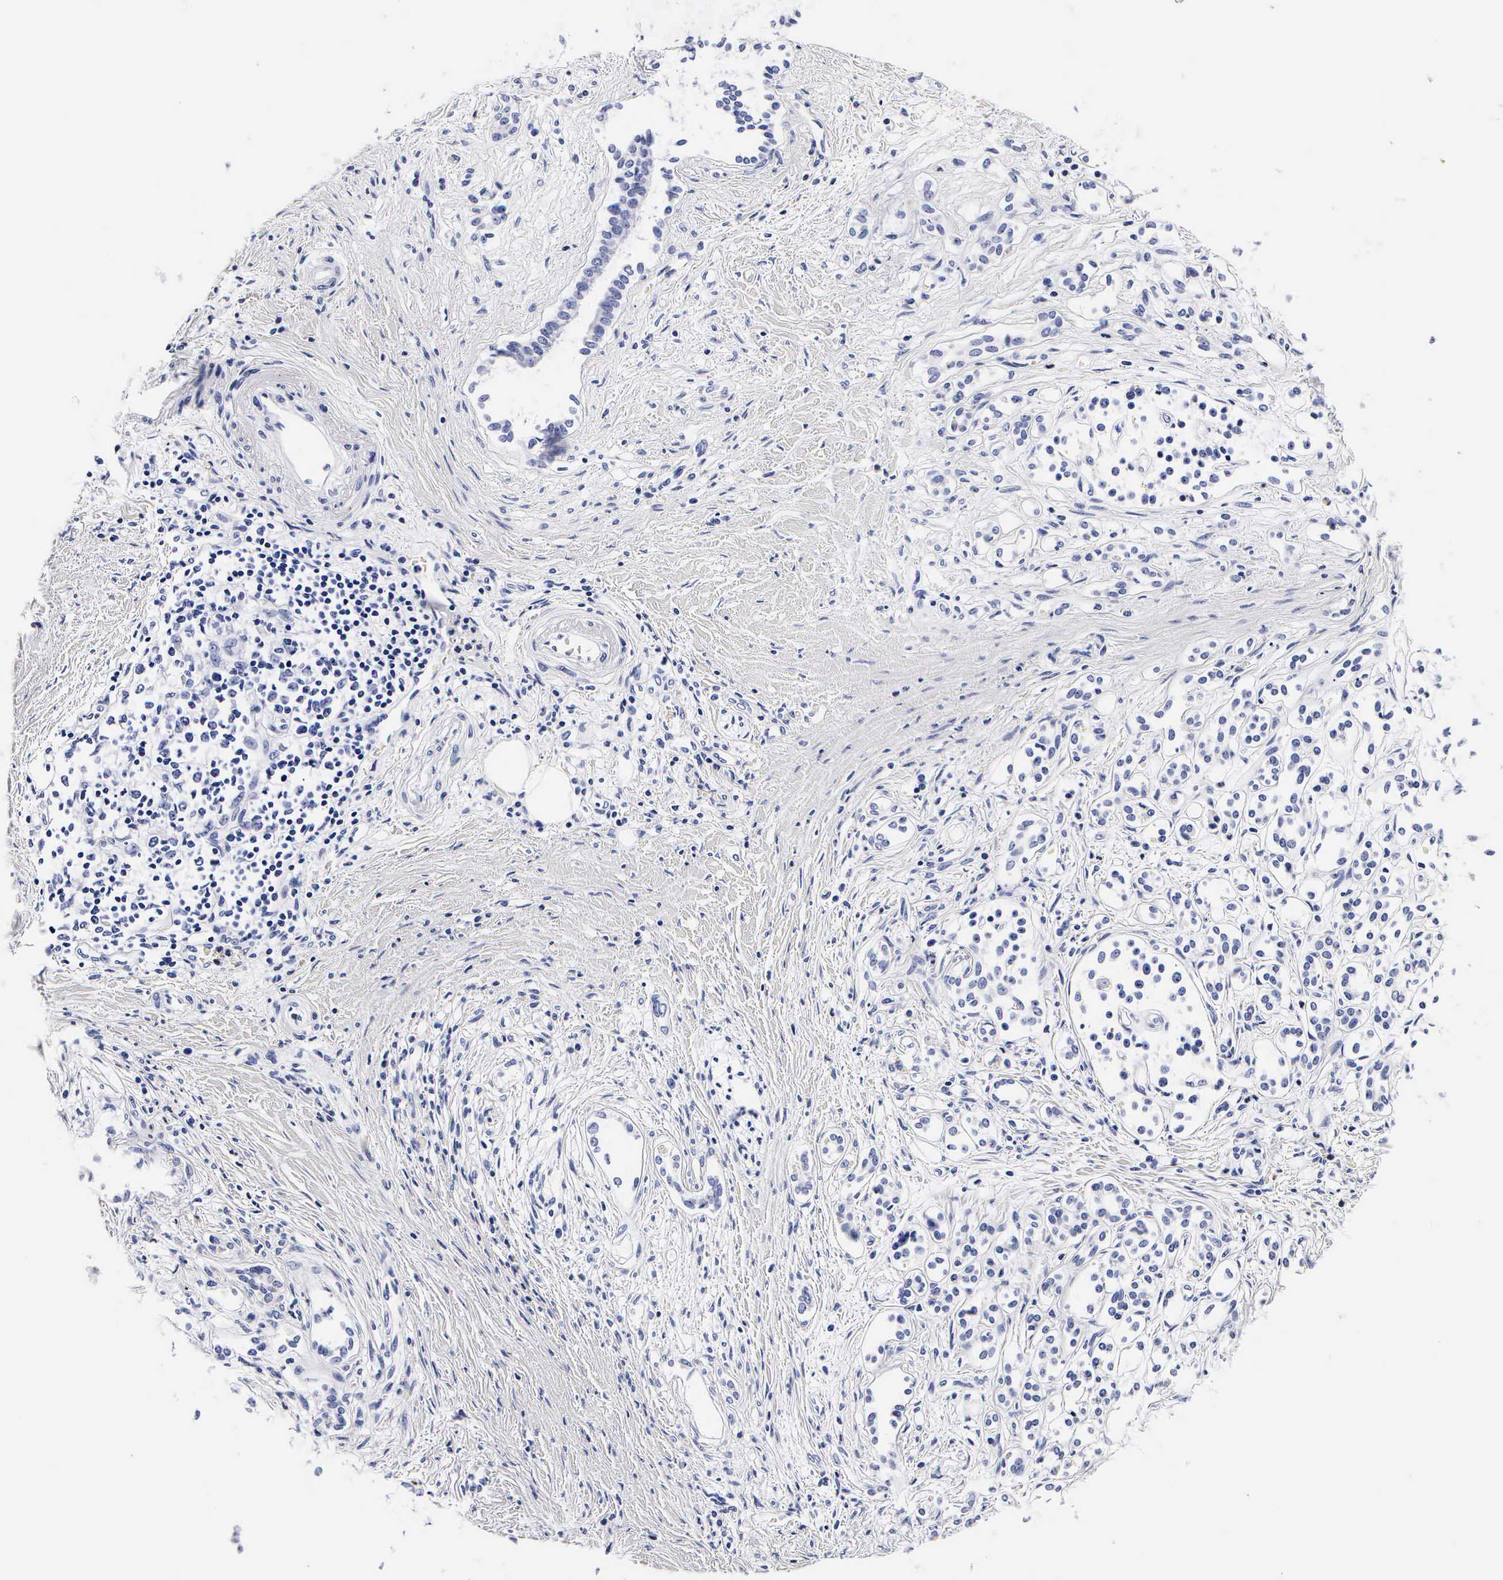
{"staining": {"intensity": "negative", "quantity": "none", "location": "none"}, "tissue": "pancreatic cancer", "cell_type": "Tumor cells", "image_type": "cancer", "snomed": [{"axis": "morphology", "description": "Adenocarcinoma, NOS"}, {"axis": "topography", "description": "Pancreas"}], "caption": "Immunohistochemistry image of human adenocarcinoma (pancreatic) stained for a protein (brown), which displays no positivity in tumor cells. The staining was performed using DAB (3,3'-diaminobenzidine) to visualize the protein expression in brown, while the nuclei were stained in blue with hematoxylin (Magnification: 20x).", "gene": "RNASE6", "patient": {"sex": "male", "age": 59}}